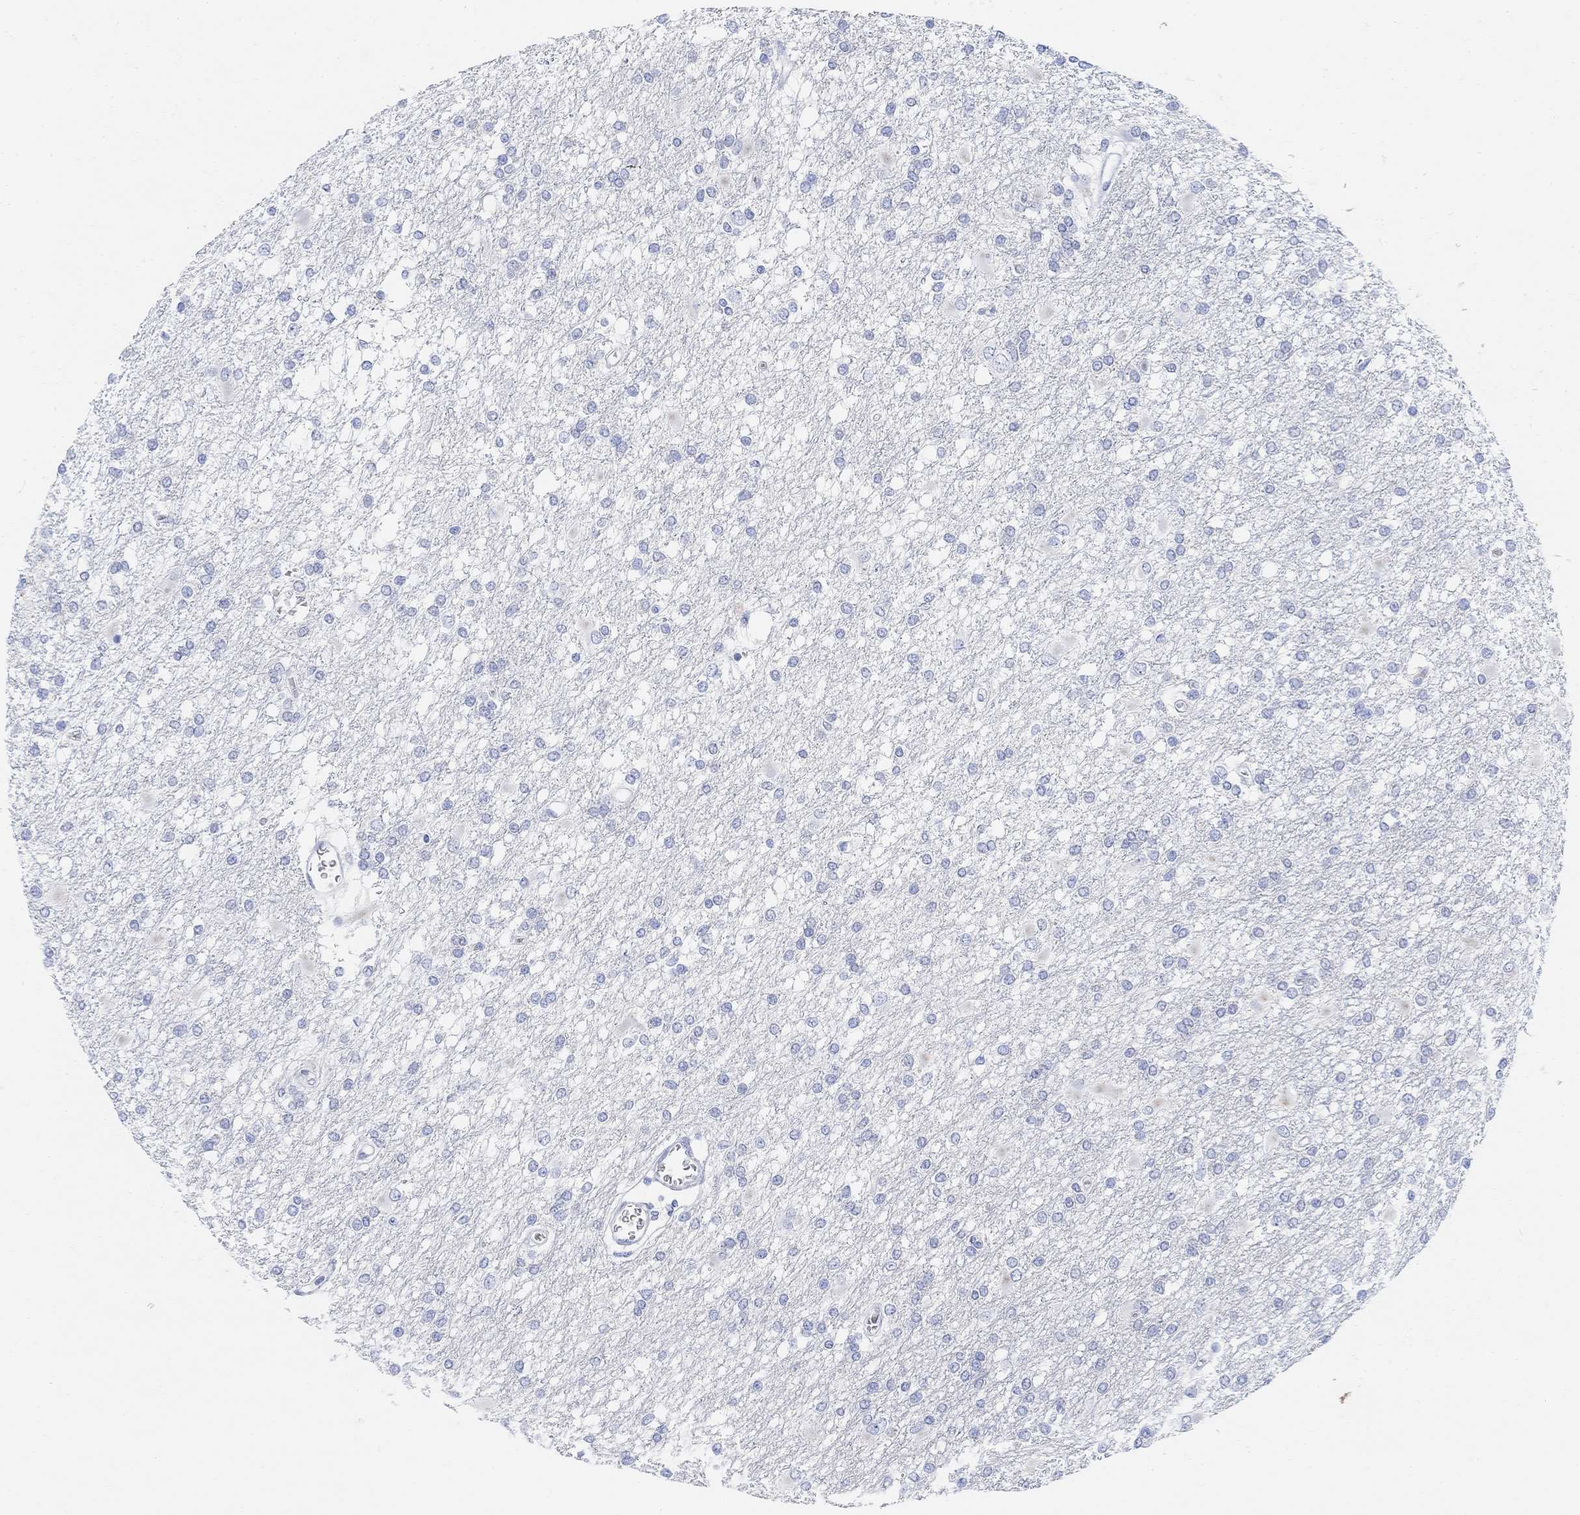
{"staining": {"intensity": "negative", "quantity": "none", "location": "none"}, "tissue": "glioma", "cell_type": "Tumor cells", "image_type": "cancer", "snomed": [{"axis": "morphology", "description": "Glioma, malignant, High grade"}, {"axis": "topography", "description": "Cerebral cortex"}], "caption": "Tumor cells are negative for brown protein staining in malignant glioma (high-grade).", "gene": "RETNLB", "patient": {"sex": "male", "age": 79}}